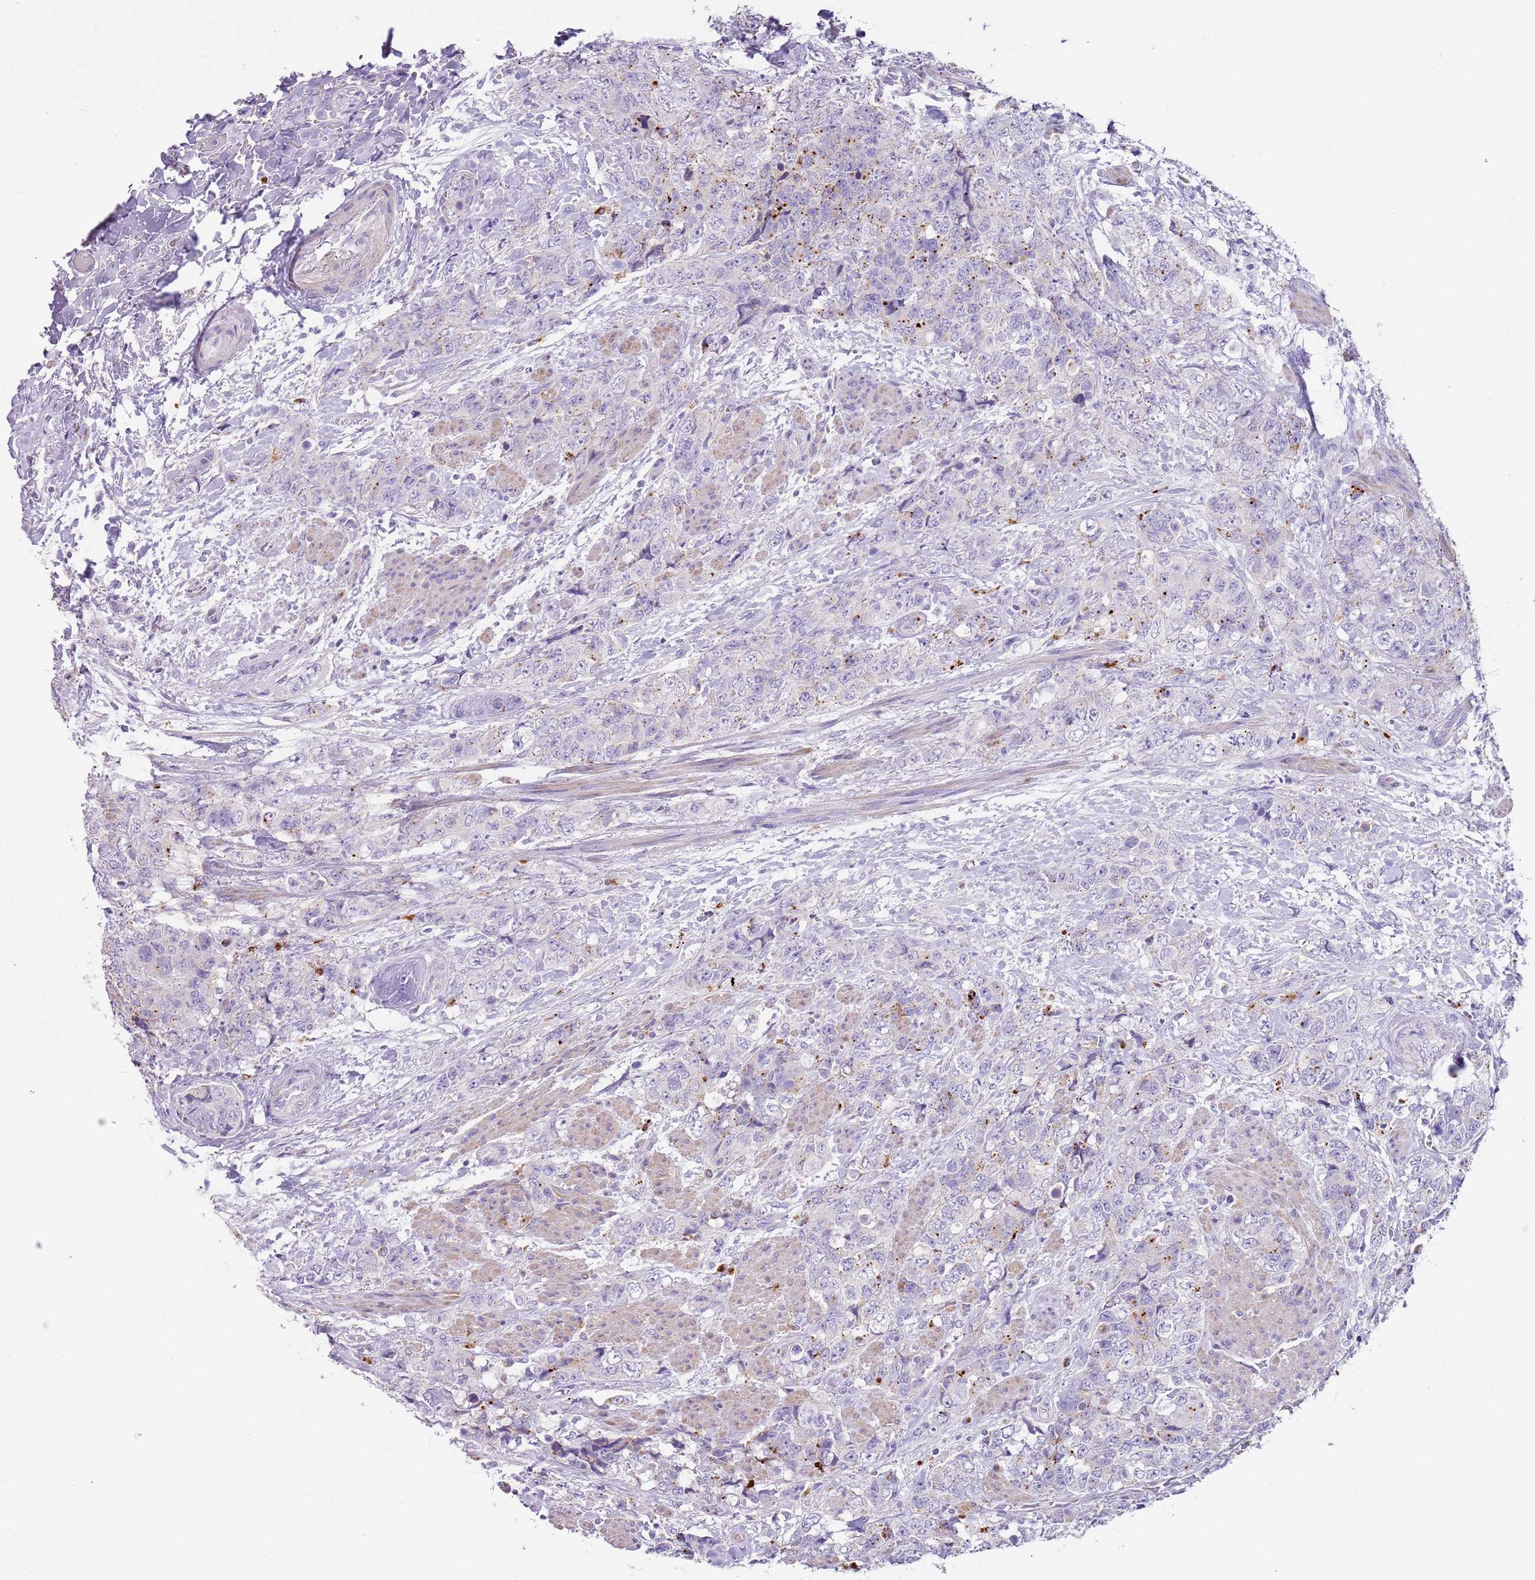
{"staining": {"intensity": "strong", "quantity": "<25%", "location": "cytoplasmic/membranous"}, "tissue": "urothelial cancer", "cell_type": "Tumor cells", "image_type": "cancer", "snomed": [{"axis": "morphology", "description": "Urothelial carcinoma, High grade"}, {"axis": "topography", "description": "Urinary bladder"}], "caption": "Immunohistochemistry of human high-grade urothelial carcinoma shows medium levels of strong cytoplasmic/membranous staining in approximately <25% of tumor cells.", "gene": "LRRN3", "patient": {"sex": "female", "age": 78}}